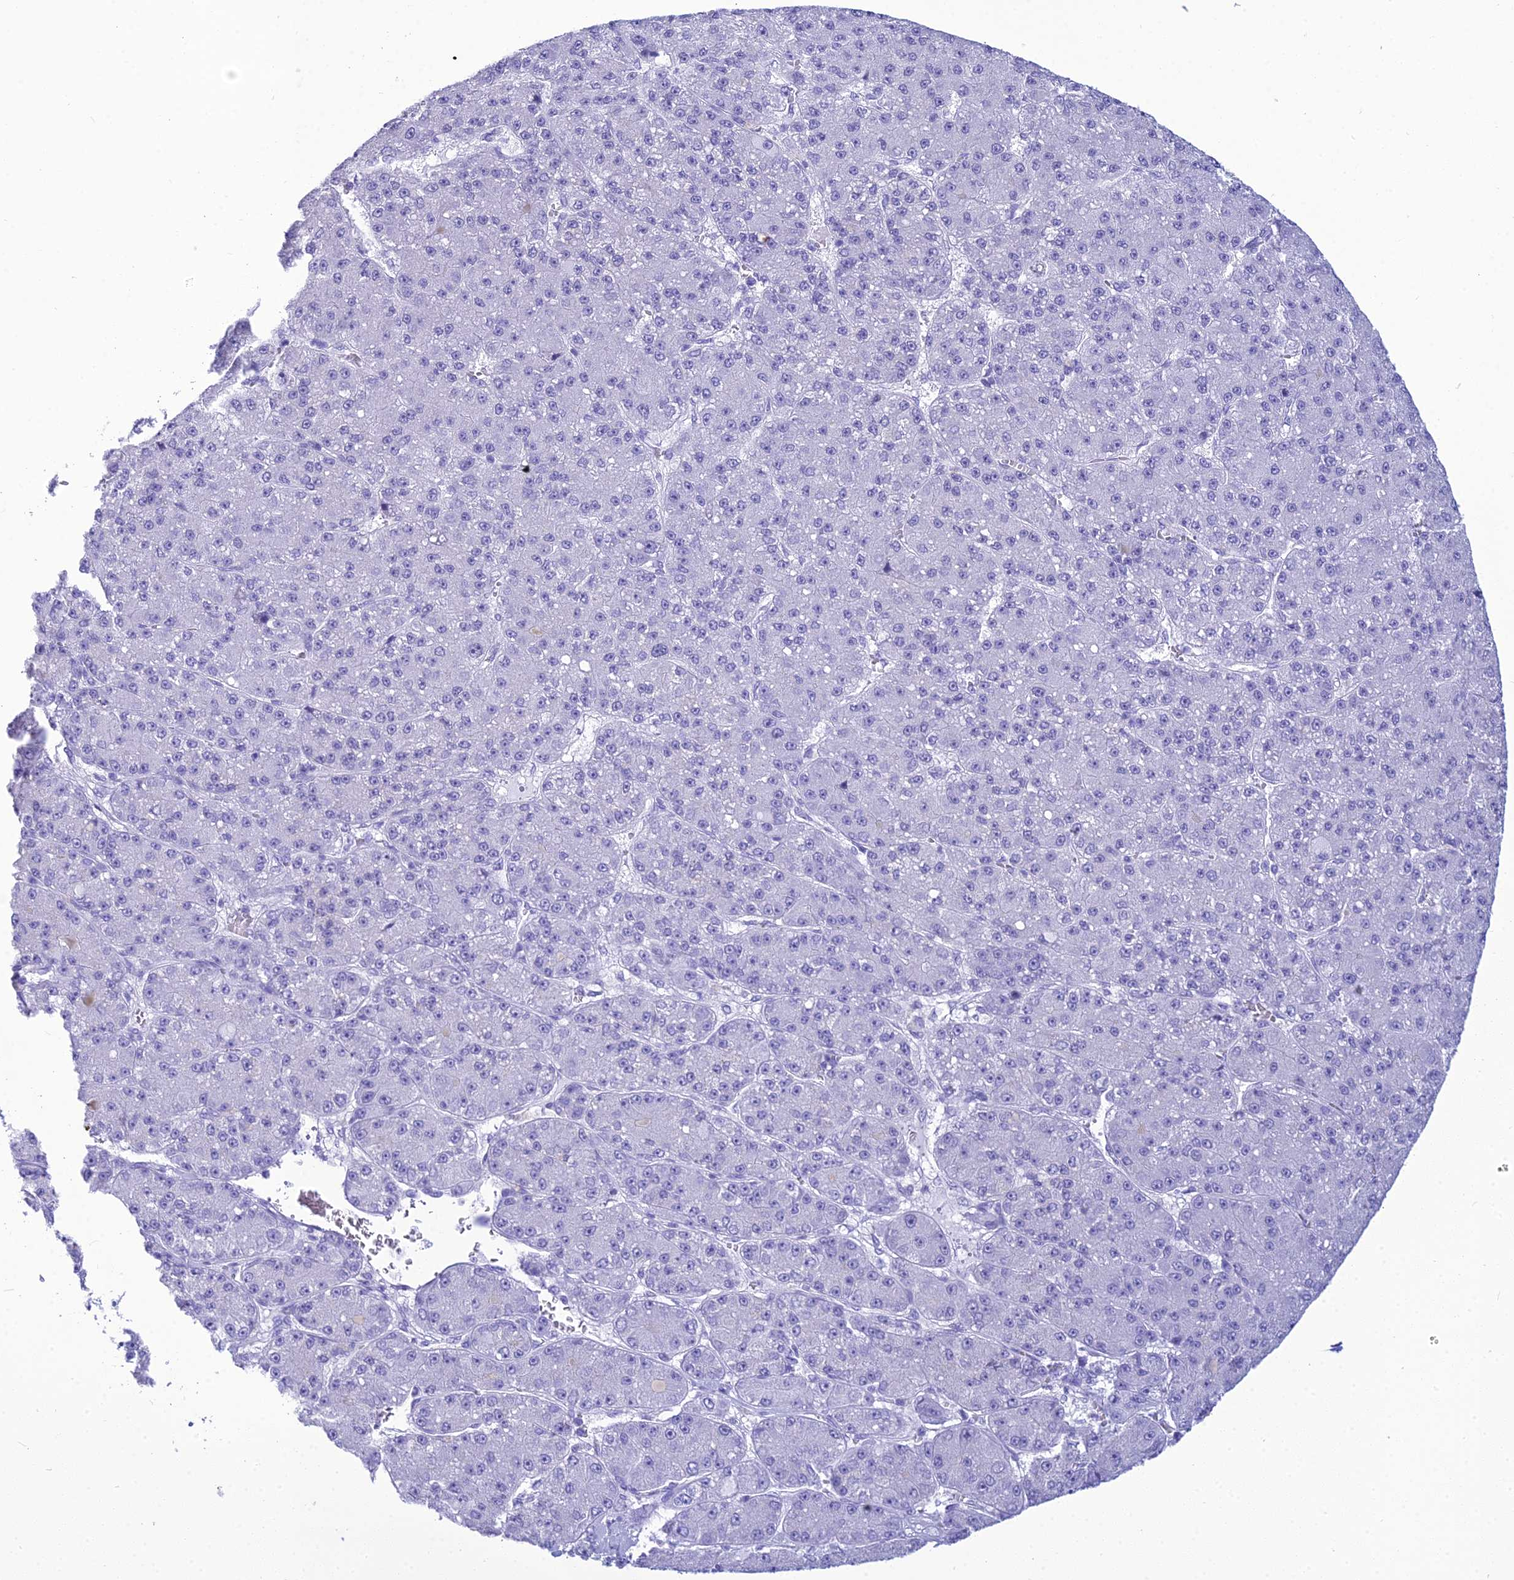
{"staining": {"intensity": "negative", "quantity": "none", "location": "none"}, "tissue": "liver cancer", "cell_type": "Tumor cells", "image_type": "cancer", "snomed": [{"axis": "morphology", "description": "Carcinoma, Hepatocellular, NOS"}, {"axis": "topography", "description": "Liver"}], "caption": "DAB immunohistochemical staining of liver cancer (hepatocellular carcinoma) shows no significant positivity in tumor cells.", "gene": "ZNF442", "patient": {"sex": "male", "age": 67}}